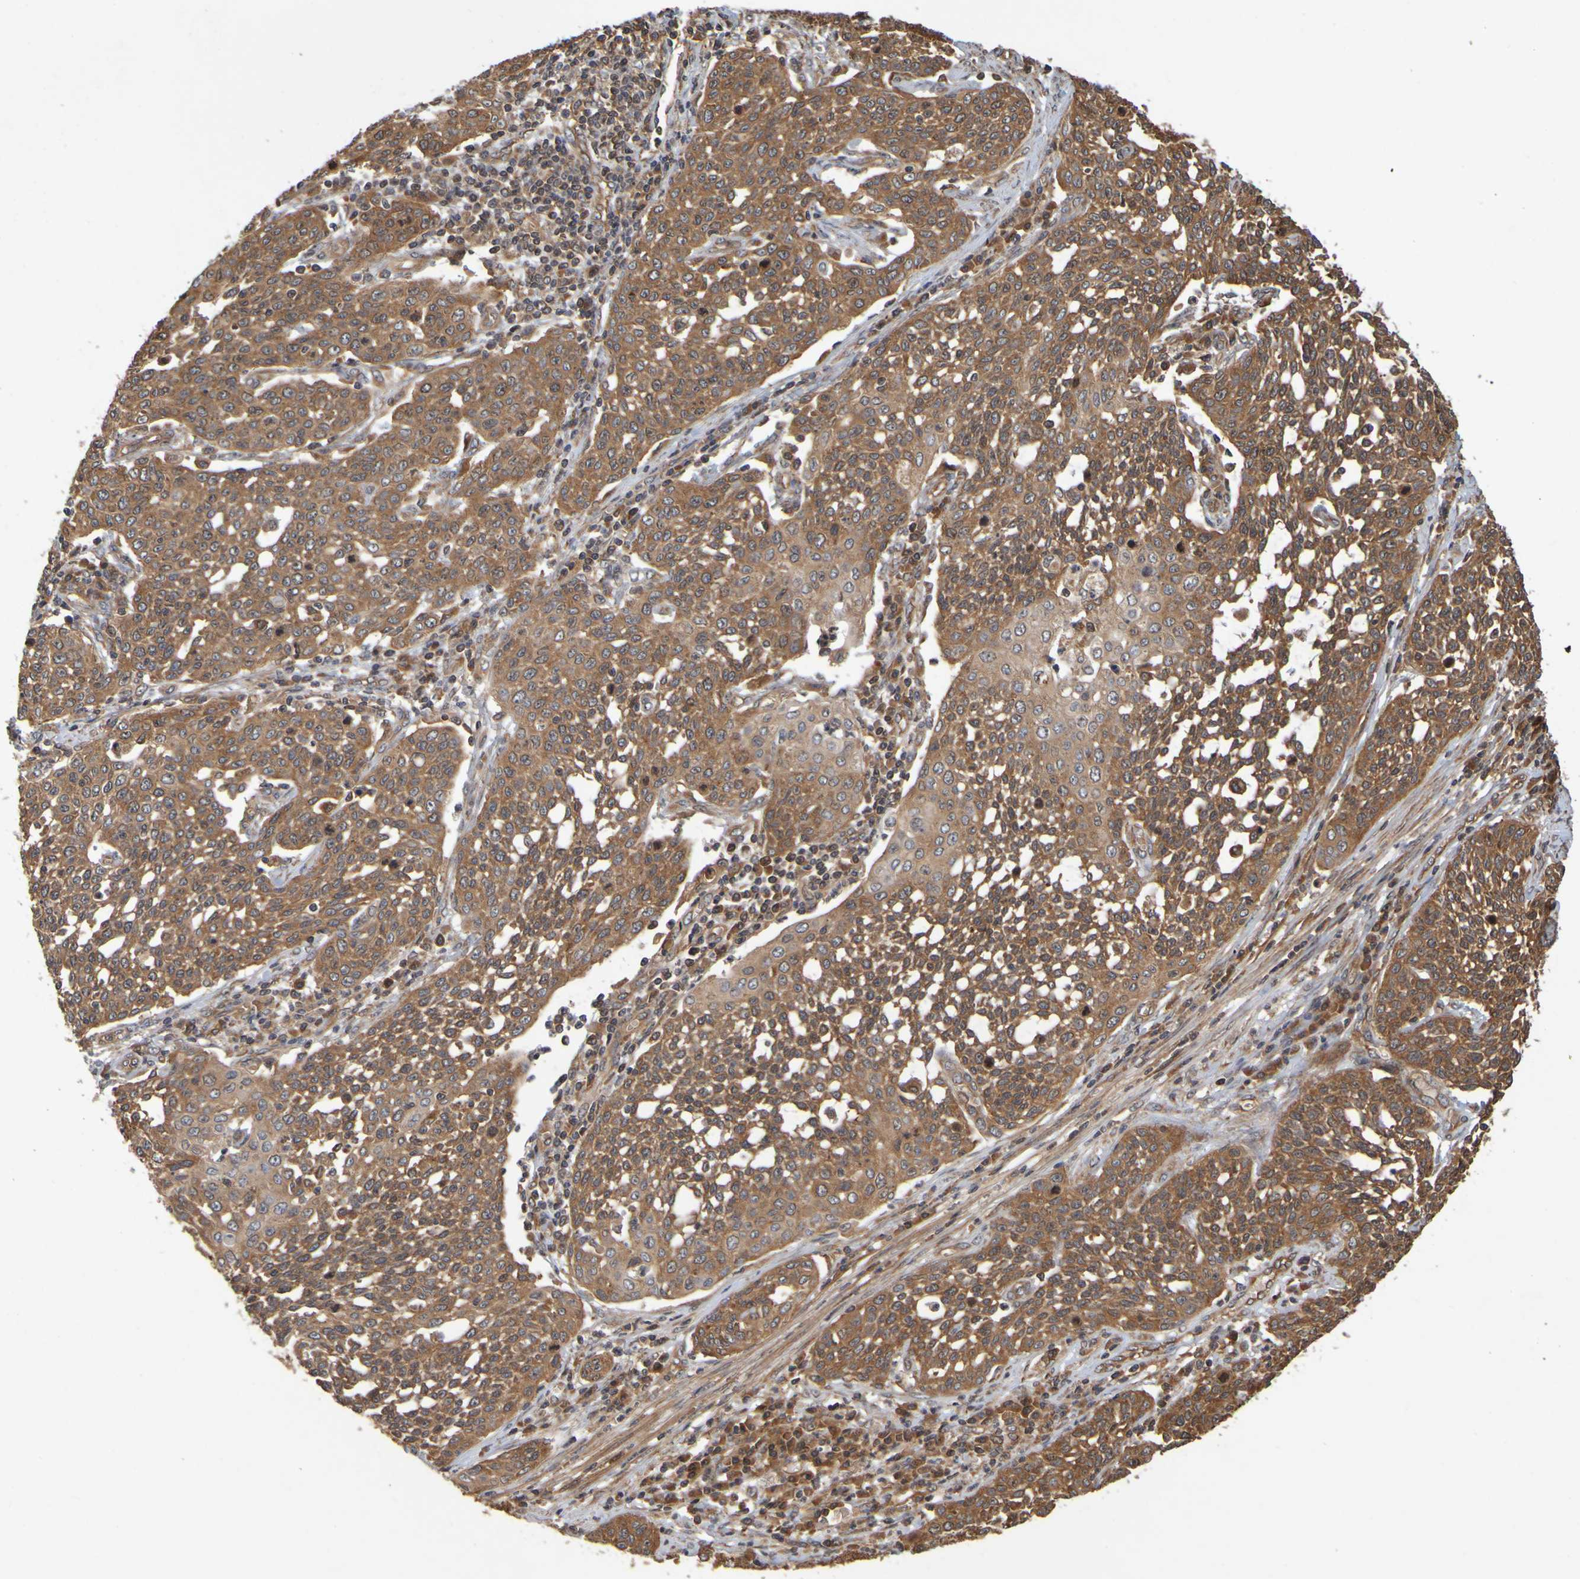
{"staining": {"intensity": "strong", "quantity": ">75%", "location": "cytoplasmic/membranous"}, "tissue": "cervical cancer", "cell_type": "Tumor cells", "image_type": "cancer", "snomed": [{"axis": "morphology", "description": "Squamous cell carcinoma, NOS"}, {"axis": "topography", "description": "Cervix"}], "caption": "Immunohistochemistry image of neoplastic tissue: human squamous cell carcinoma (cervical) stained using immunohistochemistry (IHC) displays high levels of strong protein expression localized specifically in the cytoplasmic/membranous of tumor cells, appearing as a cytoplasmic/membranous brown color.", "gene": "OCRL", "patient": {"sex": "female", "age": 34}}